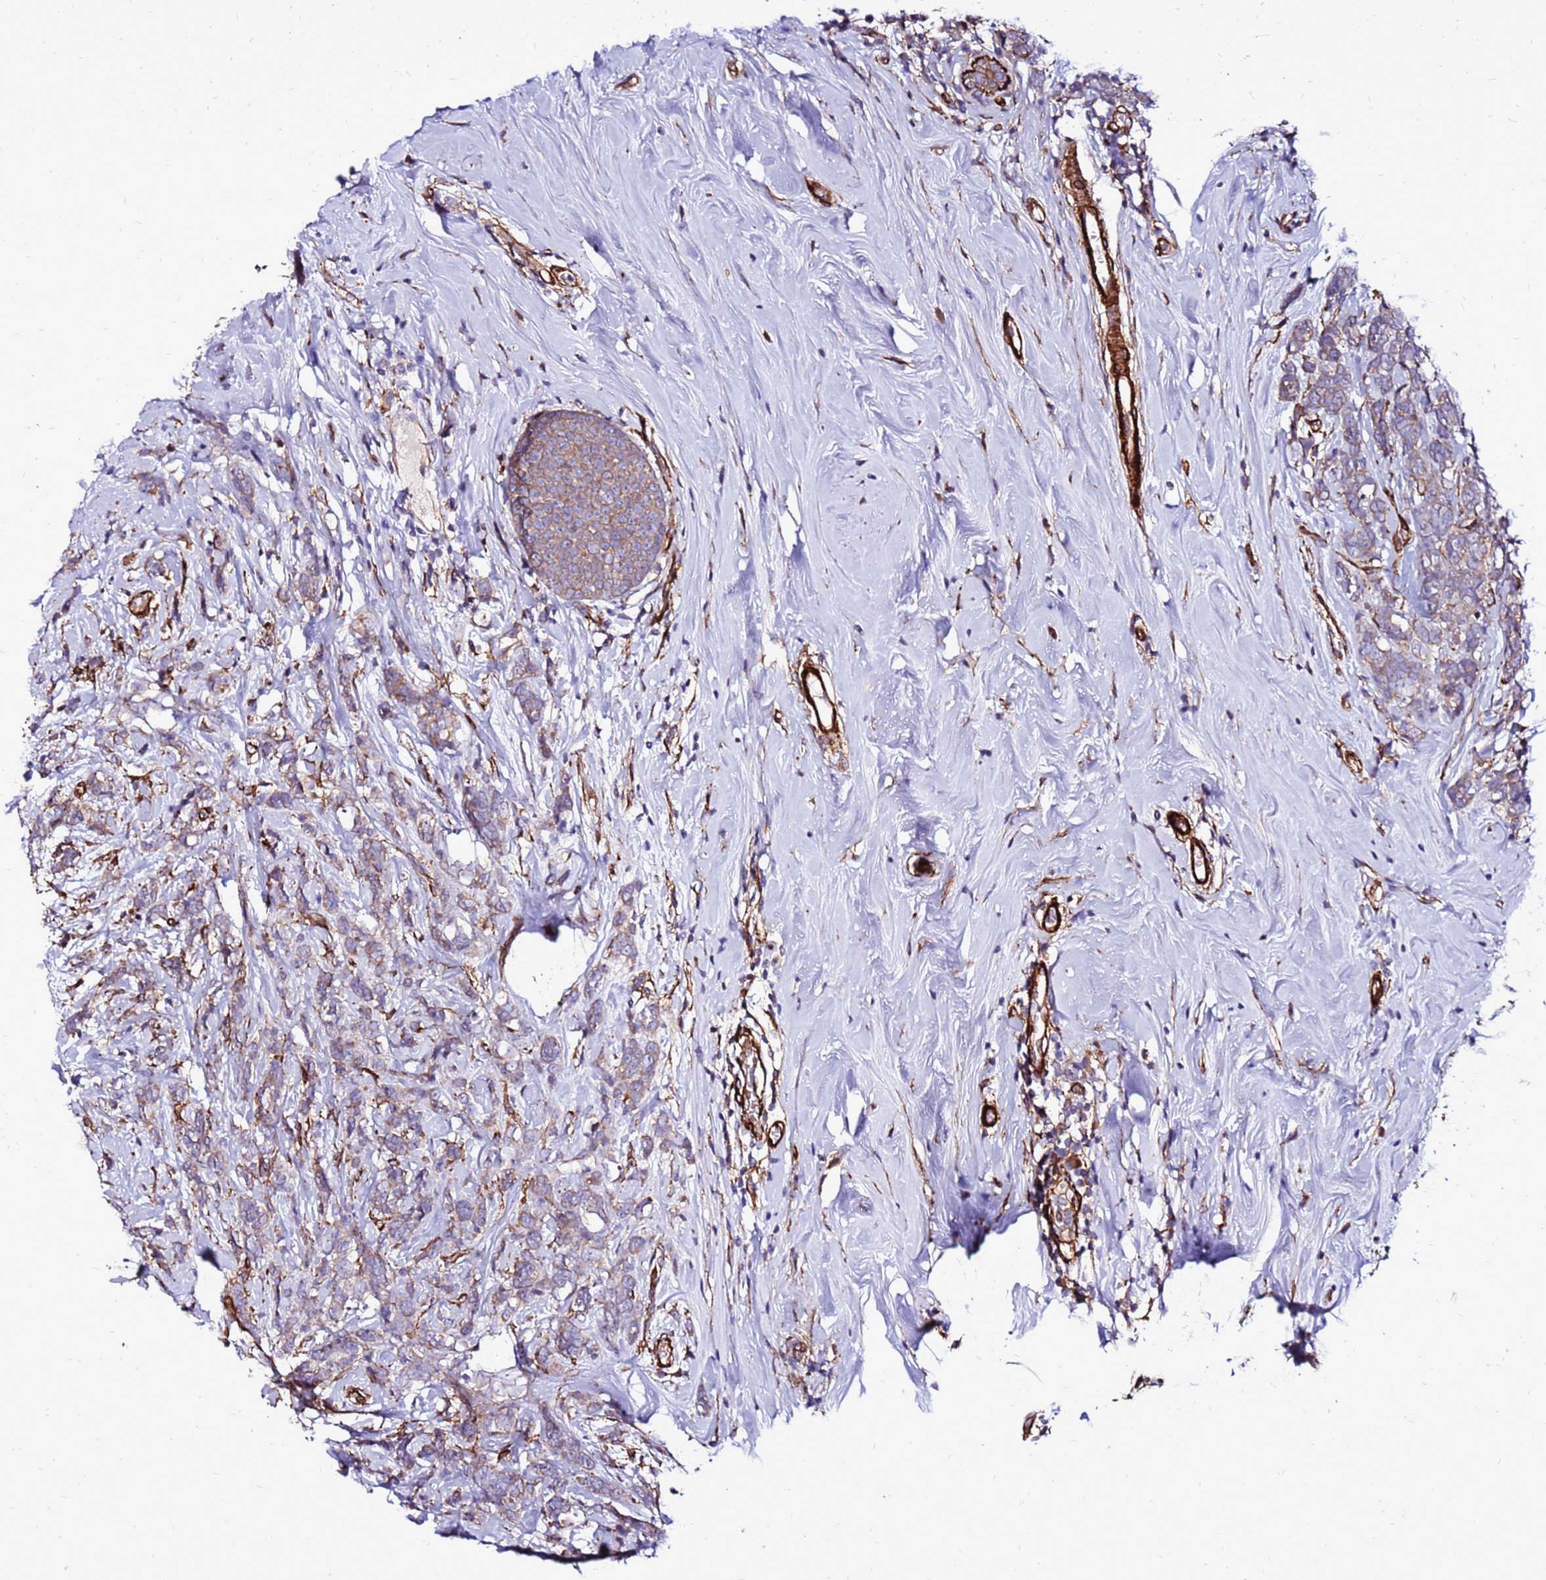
{"staining": {"intensity": "weak", "quantity": ">75%", "location": "cytoplasmic/membranous"}, "tissue": "breast cancer", "cell_type": "Tumor cells", "image_type": "cancer", "snomed": [{"axis": "morphology", "description": "Lobular carcinoma"}, {"axis": "topography", "description": "Breast"}], "caption": "IHC of breast cancer reveals low levels of weak cytoplasmic/membranous expression in approximately >75% of tumor cells.", "gene": "EI24", "patient": {"sex": "female", "age": 58}}